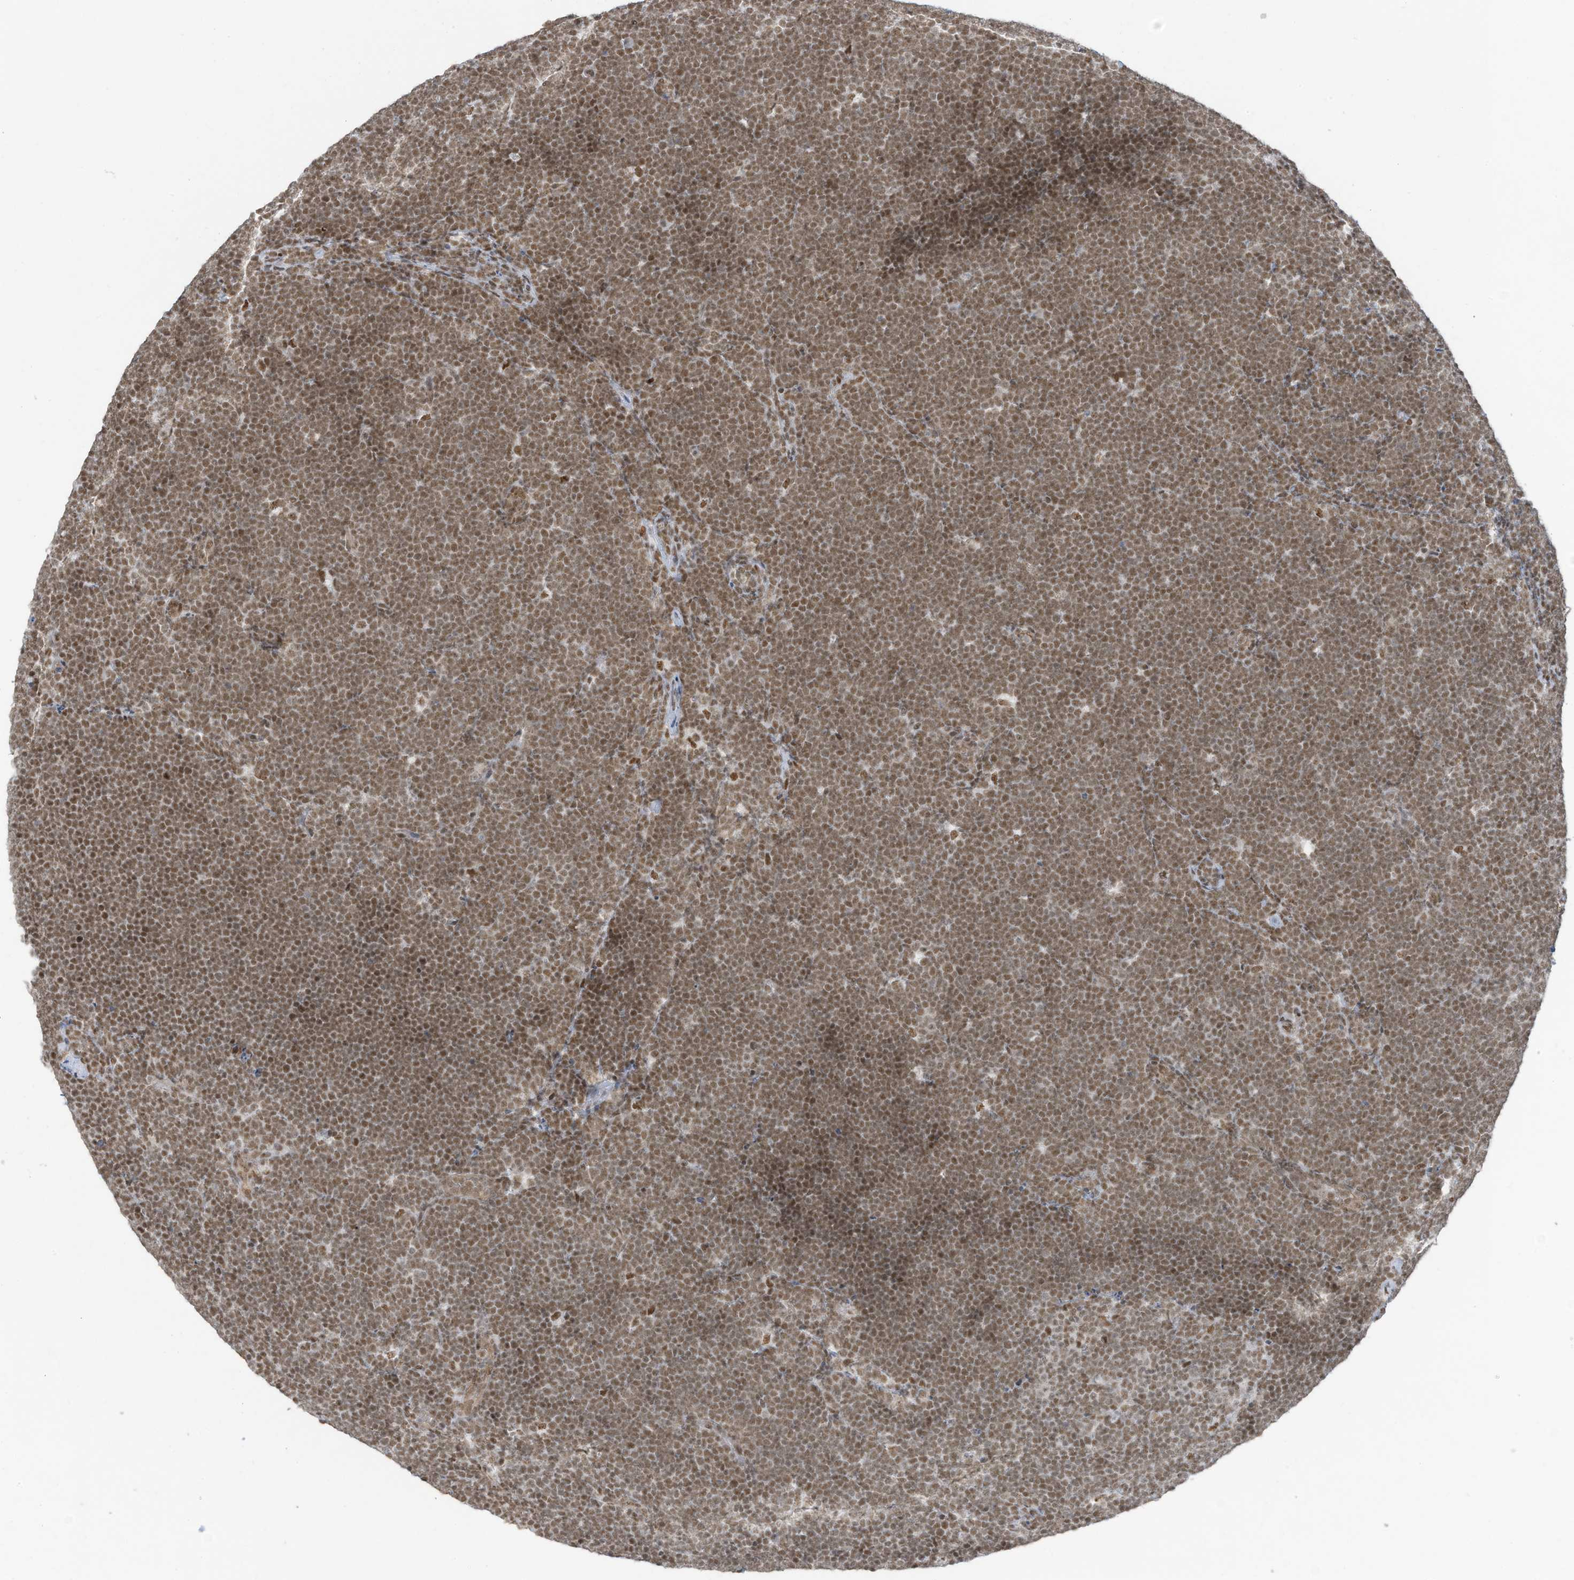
{"staining": {"intensity": "moderate", "quantity": ">75%", "location": "nuclear"}, "tissue": "lymphoma", "cell_type": "Tumor cells", "image_type": "cancer", "snomed": [{"axis": "morphology", "description": "Malignant lymphoma, non-Hodgkin's type, High grade"}, {"axis": "topography", "description": "Lymph node"}], "caption": "Immunohistochemistry (IHC) histopathology image of neoplastic tissue: lymphoma stained using IHC demonstrates medium levels of moderate protein expression localized specifically in the nuclear of tumor cells, appearing as a nuclear brown color.", "gene": "DBR1", "patient": {"sex": "male", "age": 13}}